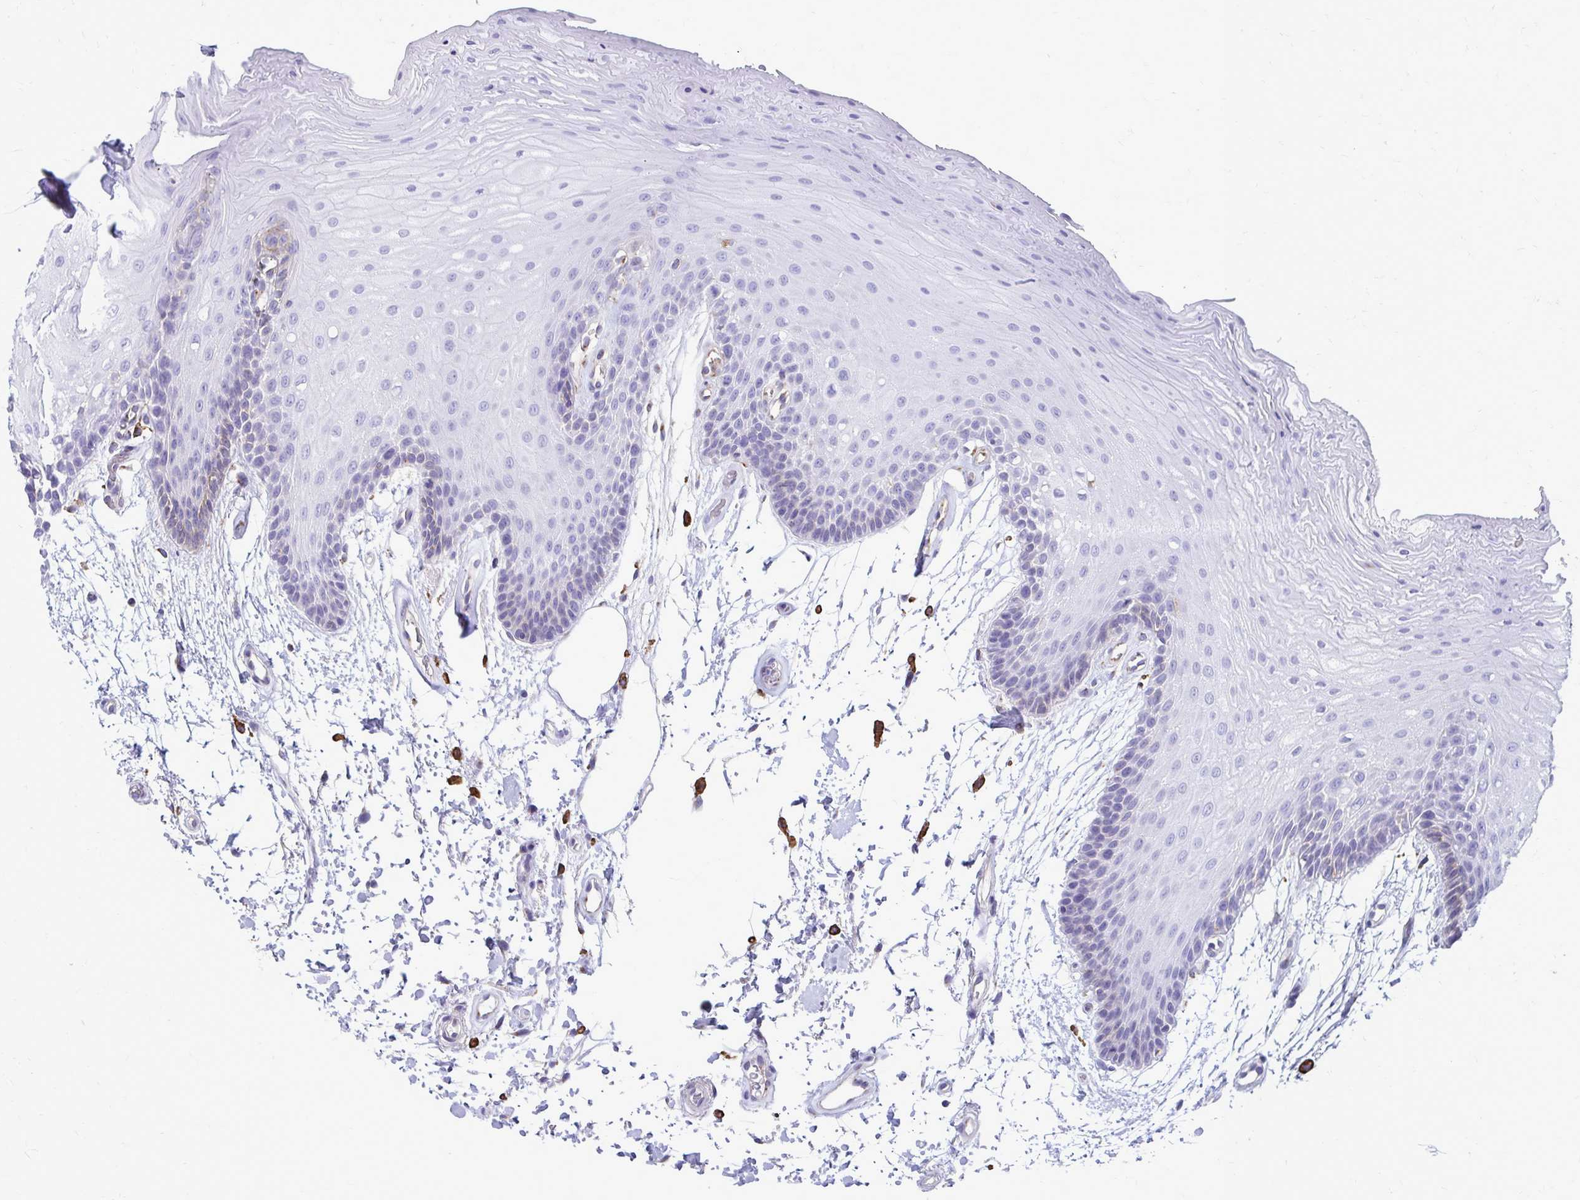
{"staining": {"intensity": "negative", "quantity": "none", "location": "none"}, "tissue": "oral mucosa", "cell_type": "Squamous epithelial cells", "image_type": "normal", "snomed": [{"axis": "morphology", "description": "Normal tissue, NOS"}, {"axis": "morphology", "description": "Squamous cell carcinoma, NOS"}, {"axis": "topography", "description": "Oral tissue"}, {"axis": "topography", "description": "Tounge, NOS"}, {"axis": "topography", "description": "Head-Neck"}], "caption": "Immunohistochemistry image of normal human oral mucosa stained for a protein (brown), which demonstrates no positivity in squamous epithelial cells. (Immunohistochemistry, brightfield microscopy, high magnification).", "gene": "CLTA", "patient": {"sex": "male", "age": 62}}